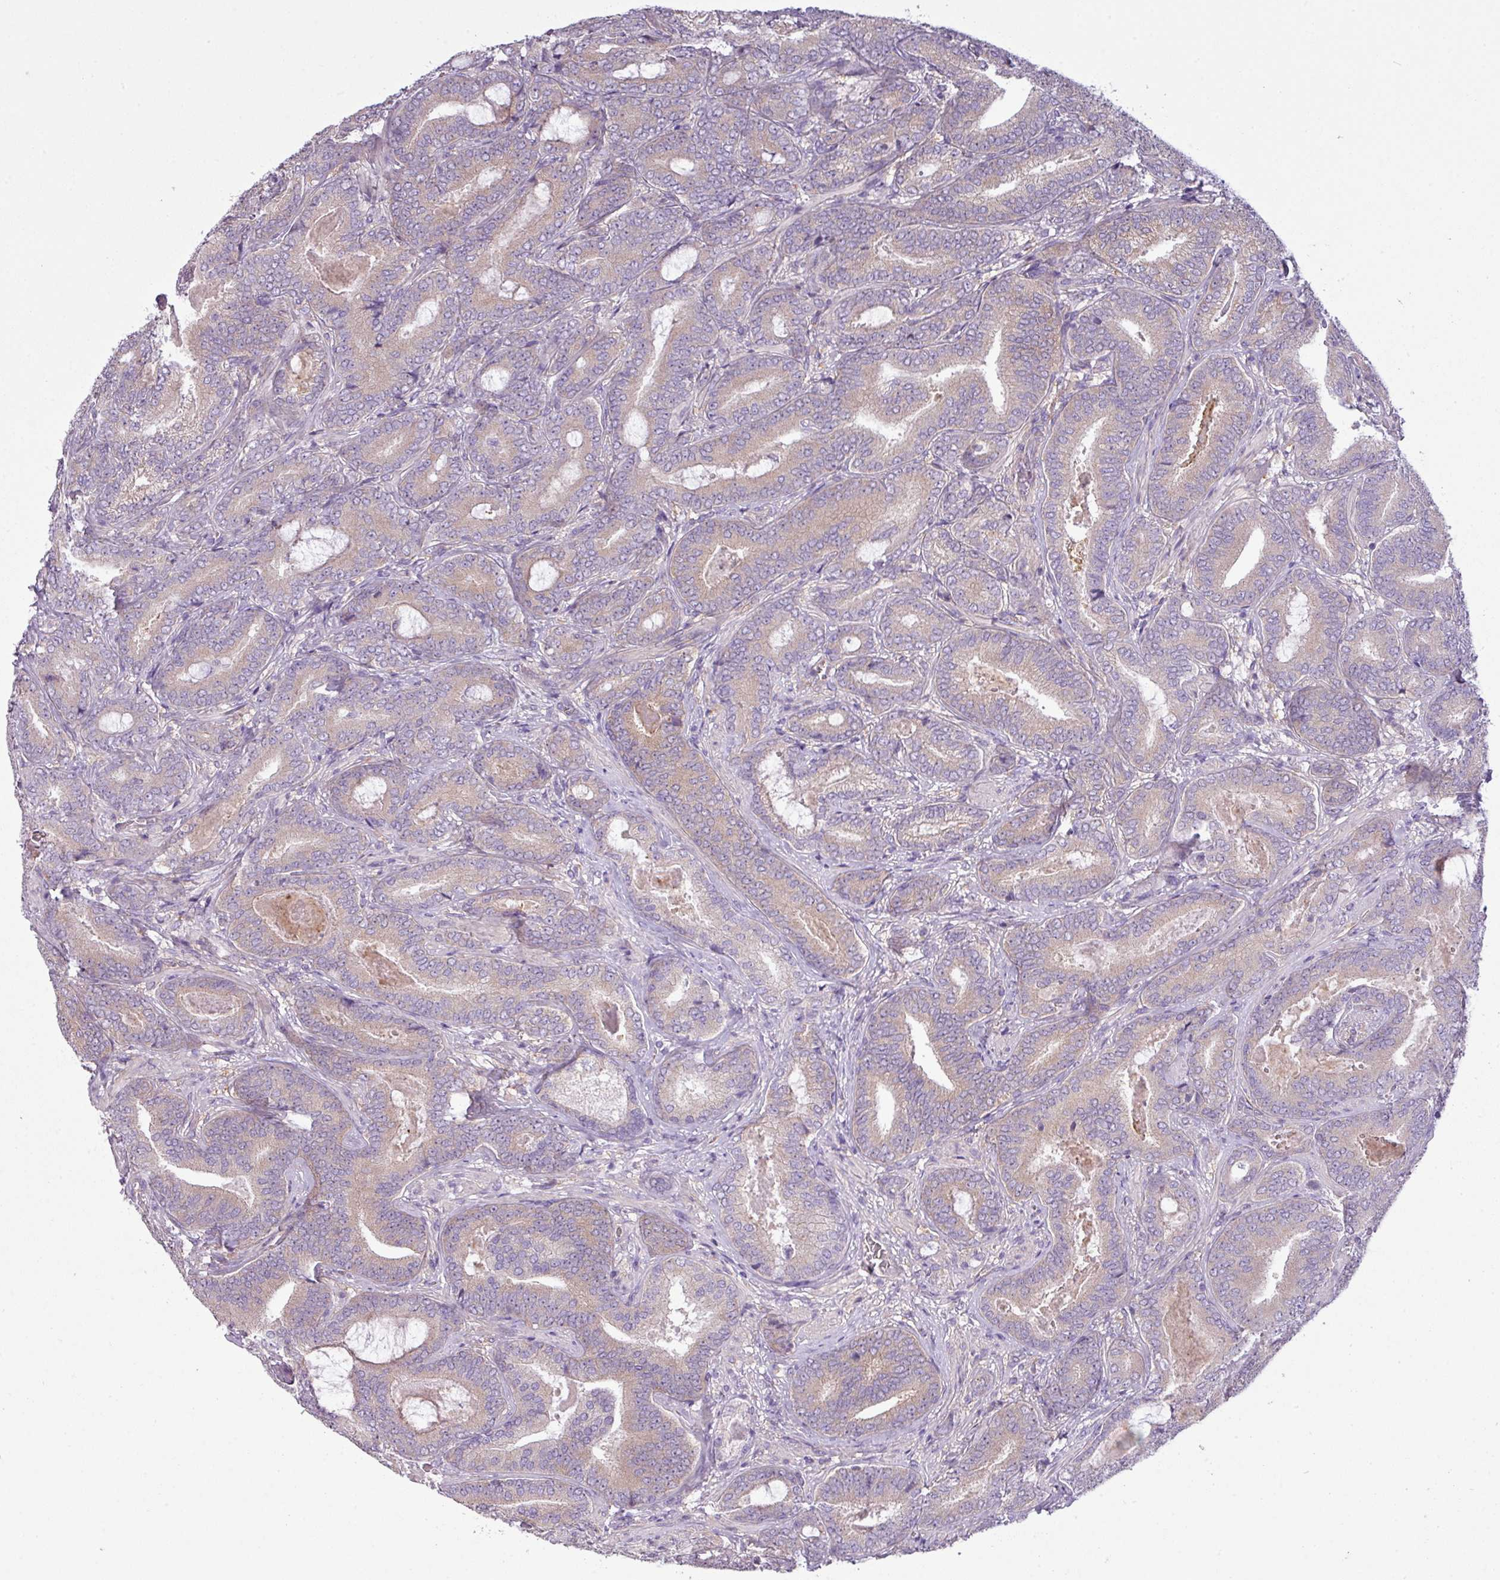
{"staining": {"intensity": "weak", "quantity": "25%-75%", "location": "cytoplasmic/membranous"}, "tissue": "prostate cancer", "cell_type": "Tumor cells", "image_type": "cancer", "snomed": [{"axis": "morphology", "description": "Adenocarcinoma, Low grade"}, {"axis": "topography", "description": "Prostate and seminal vesicle, NOS"}], "caption": "Human prostate low-grade adenocarcinoma stained with a brown dye demonstrates weak cytoplasmic/membranous positive positivity in approximately 25%-75% of tumor cells.", "gene": "CAMK2B", "patient": {"sex": "male", "age": 61}}